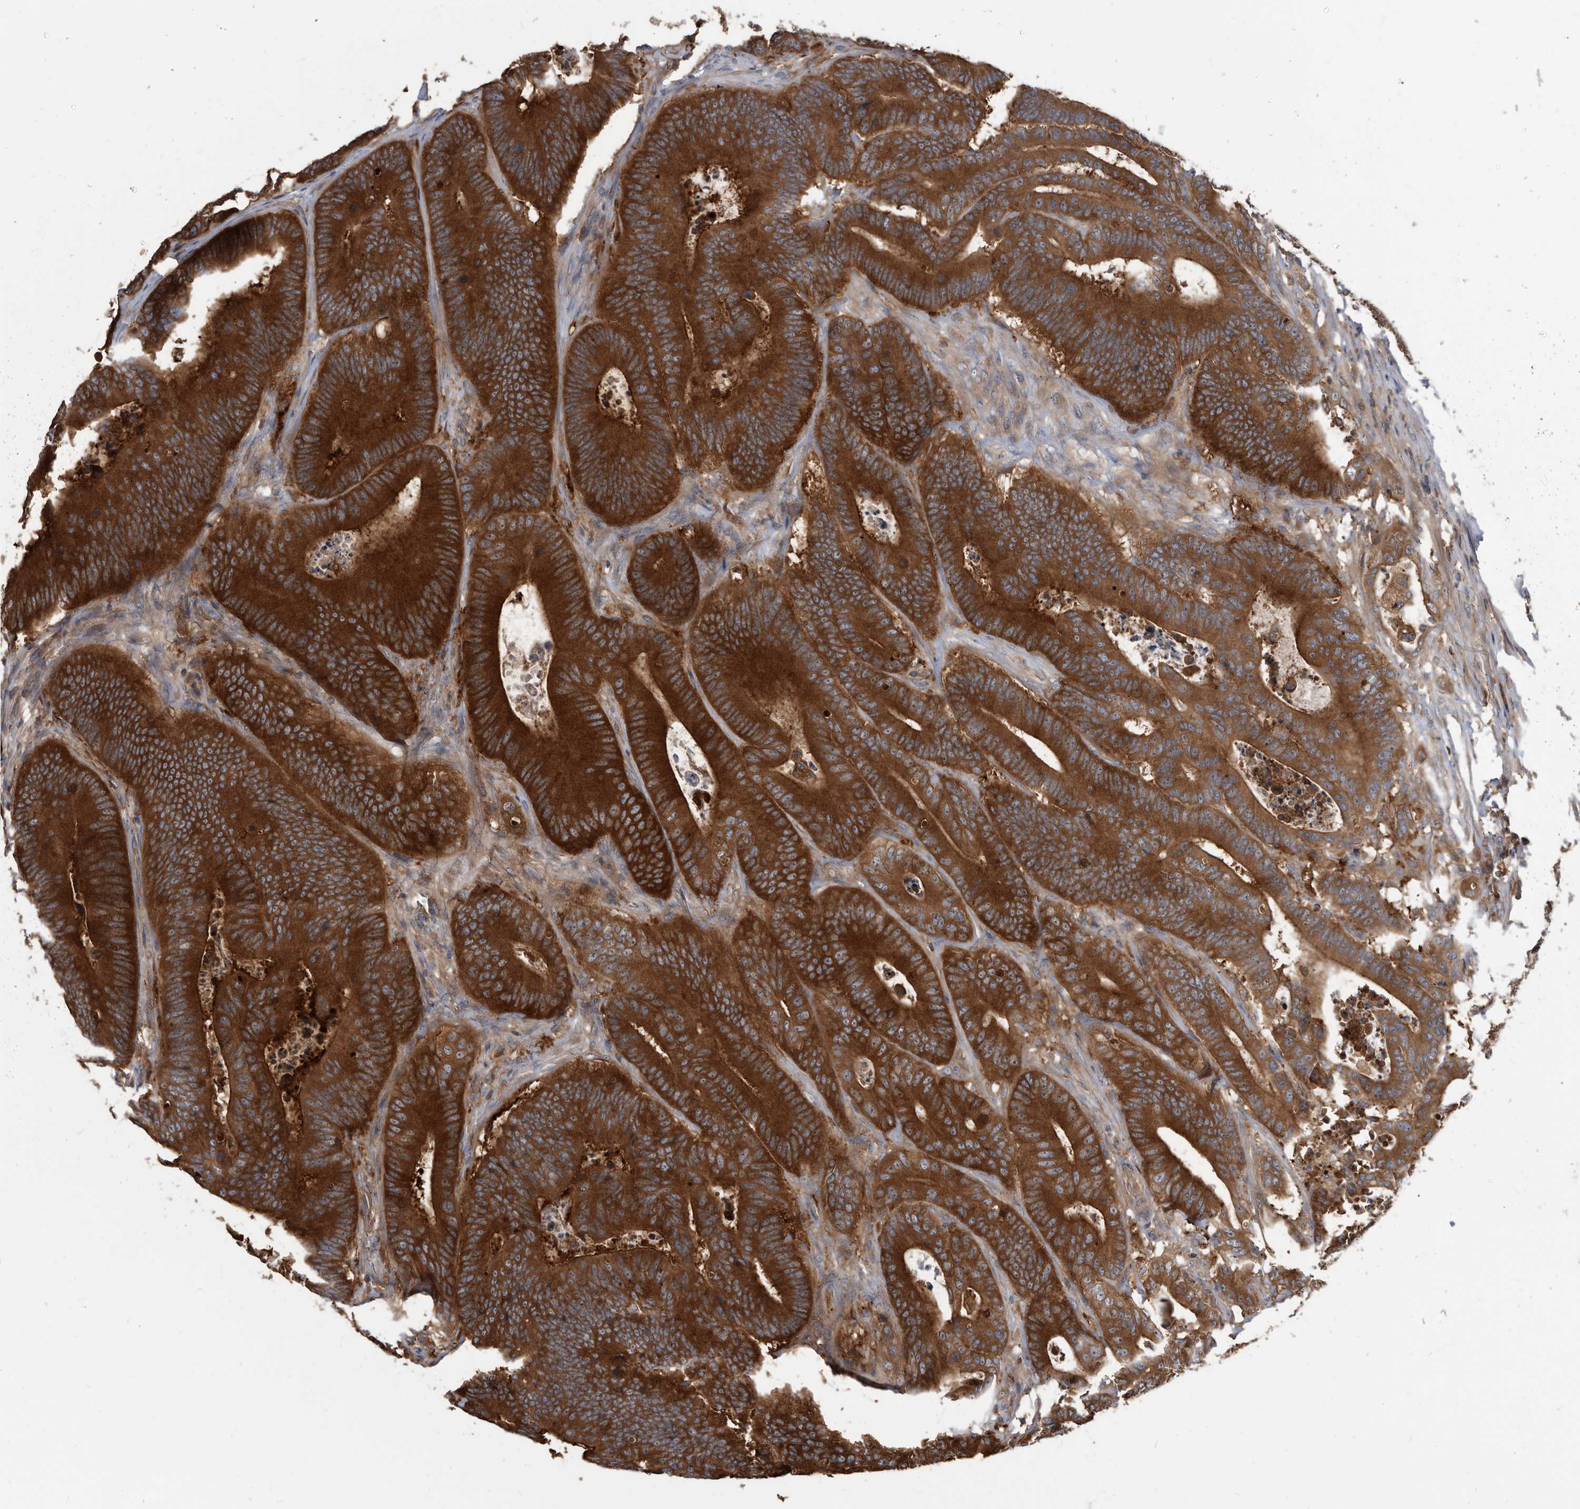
{"staining": {"intensity": "strong", "quantity": ">75%", "location": "cytoplasmic/membranous"}, "tissue": "colorectal cancer", "cell_type": "Tumor cells", "image_type": "cancer", "snomed": [{"axis": "morphology", "description": "Adenocarcinoma, NOS"}, {"axis": "topography", "description": "Colon"}], "caption": "This image demonstrates immunohistochemistry (IHC) staining of human colorectal cancer (adenocarcinoma), with high strong cytoplasmic/membranous positivity in about >75% of tumor cells.", "gene": "APEH", "patient": {"sex": "male", "age": 83}}